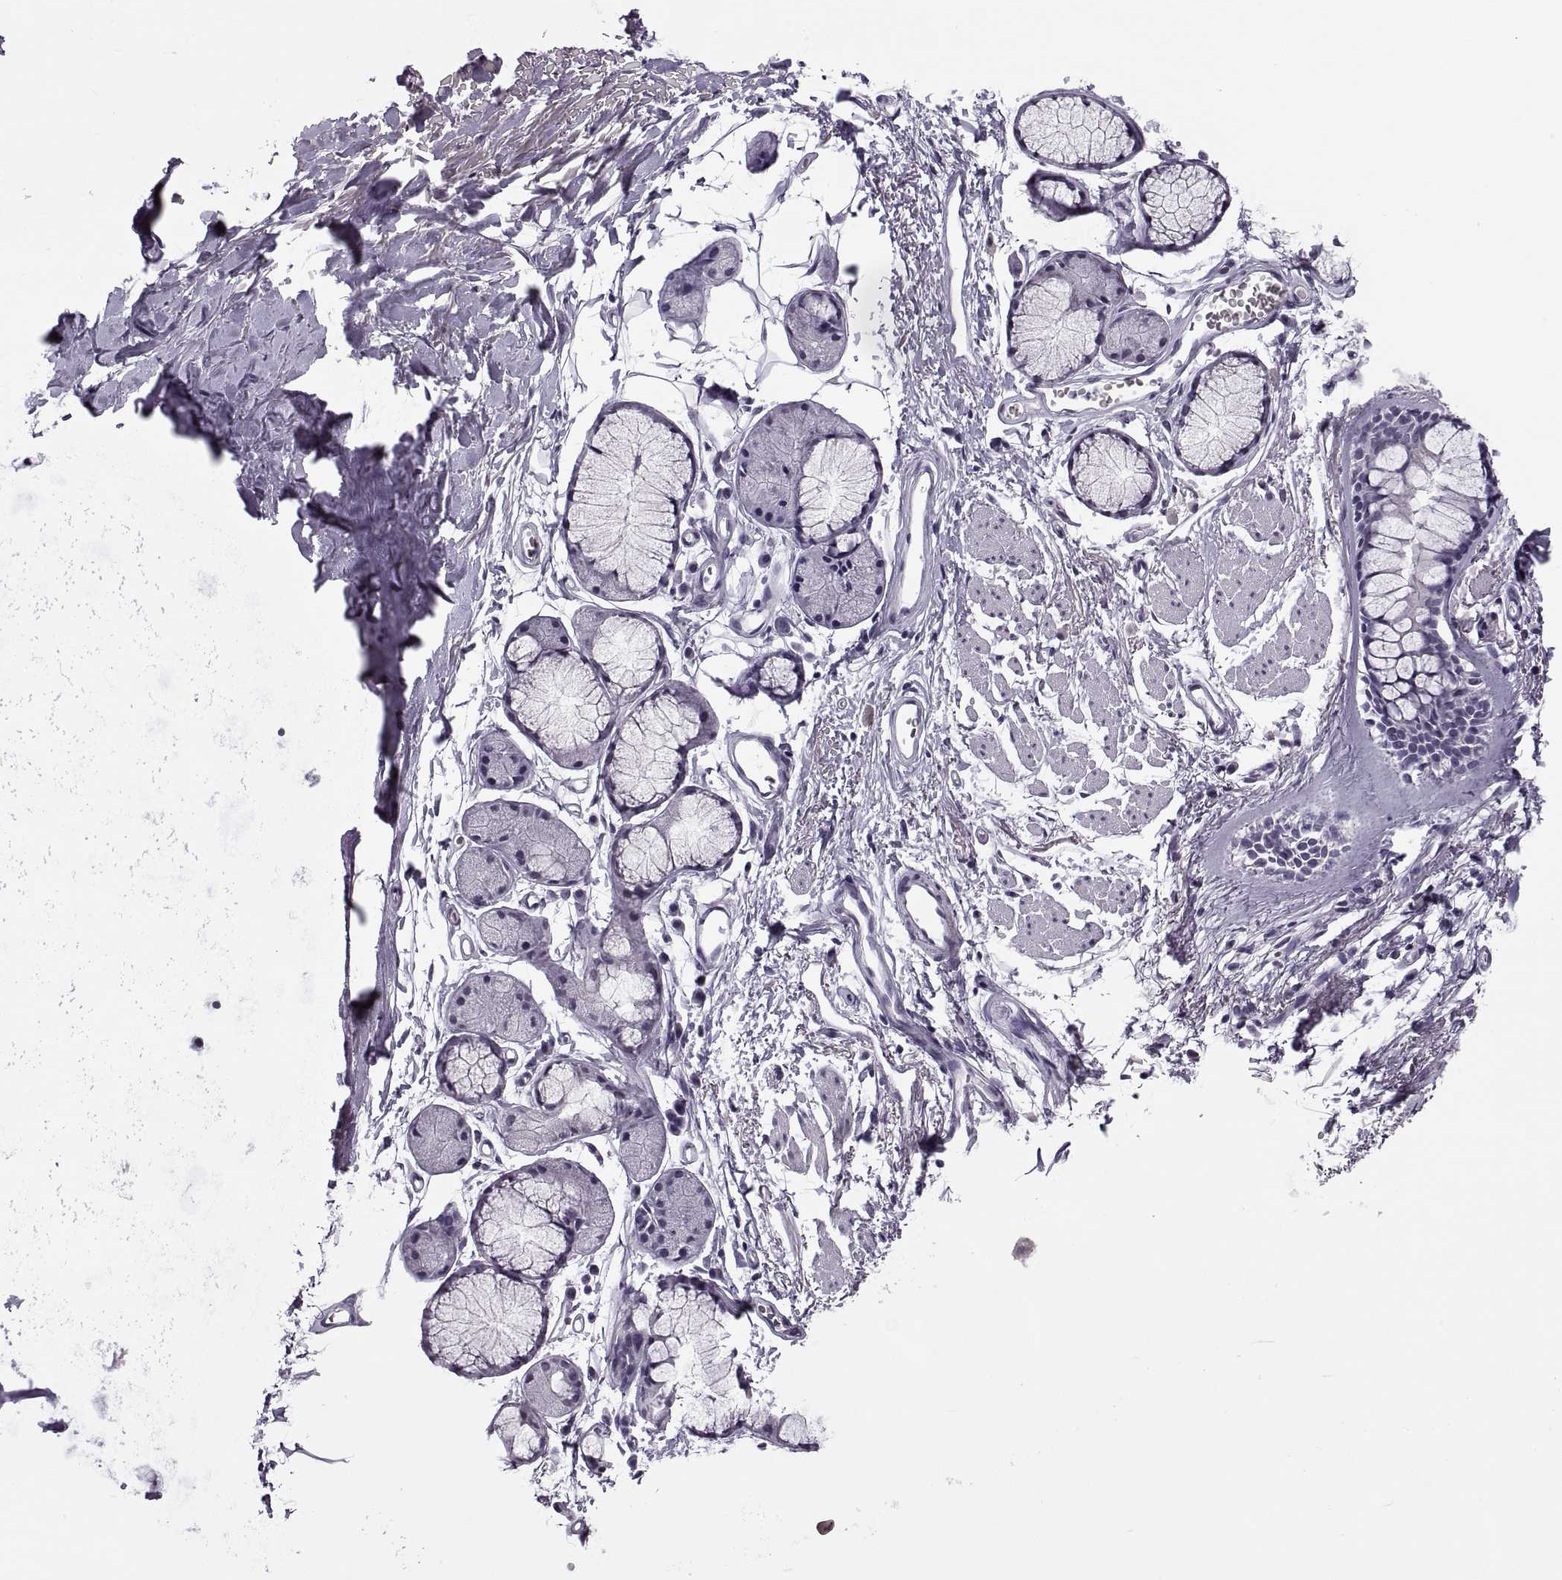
{"staining": {"intensity": "negative", "quantity": "none", "location": "none"}, "tissue": "soft tissue", "cell_type": "Chondrocytes", "image_type": "normal", "snomed": [{"axis": "morphology", "description": "Normal tissue, NOS"}, {"axis": "topography", "description": "Cartilage tissue"}, {"axis": "topography", "description": "Bronchus"}], "caption": "Chondrocytes are negative for protein expression in normal human soft tissue. (DAB IHC with hematoxylin counter stain).", "gene": "TBC1D3B", "patient": {"sex": "female", "age": 79}}